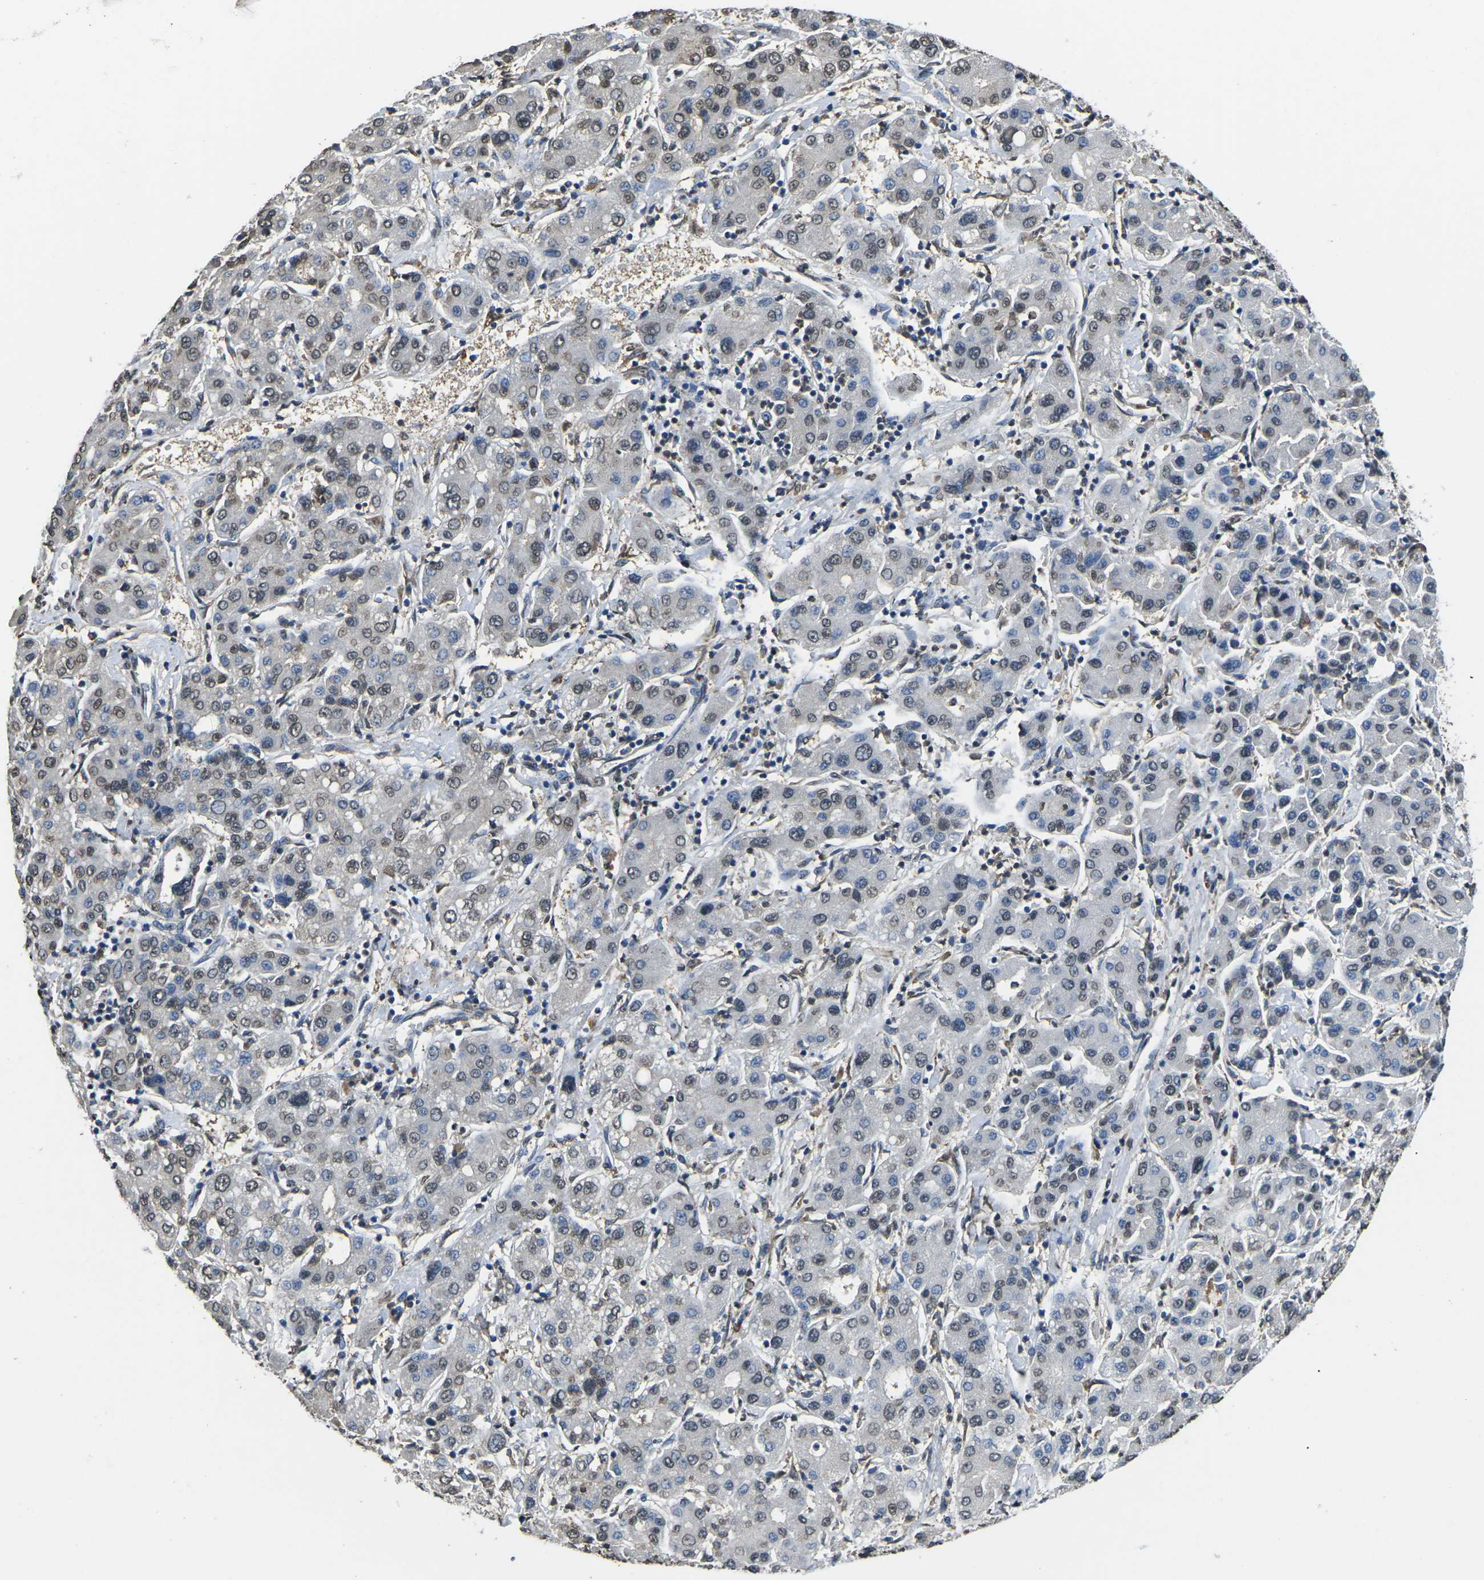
{"staining": {"intensity": "weak", "quantity": "25%-75%", "location": "nuclear"}, "tissue": "liver cancer", "cell_type": "Tumor cells", "image_type": "cancer", "snomed": [{"axis": "morphology", "description": "Carcinoma, Hepatocellular, NOS"}, {"axis": "topography", "description": "Liver"}], "caption": "Immunohistochemistry (DAB) staining of human liver hepatocellular carcinoma displays weak nuclear protein expression in about 25%-75% of tumor cells. Ihc stains the protein in brown and the nuclei are stained blue.", "gene": "SCNN1B", "patient": {"sex": "male", "age": 65}}